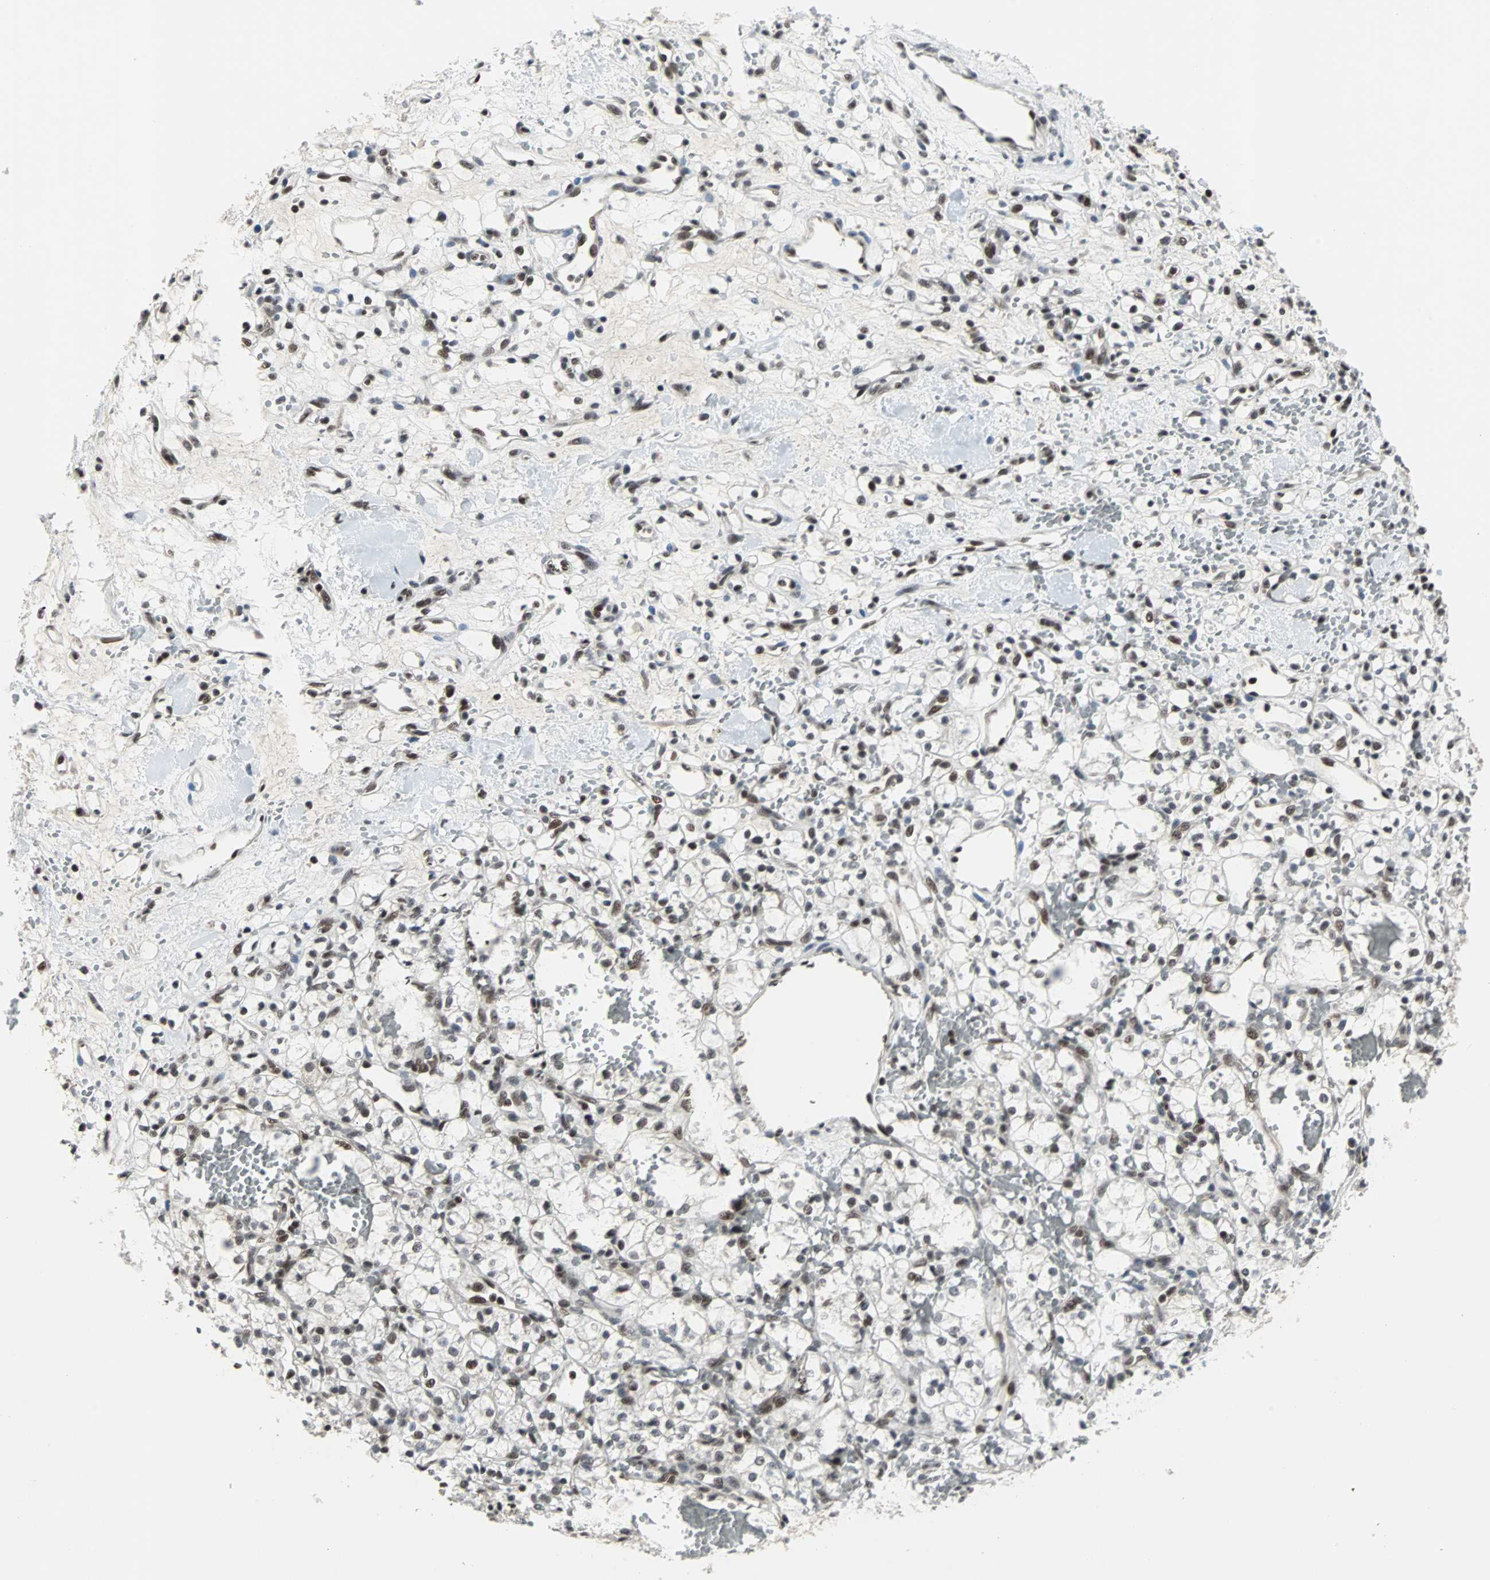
{"staining": {"intensity": "moderate", "quantity": ">75%", "location": "nuclear"}, "tissue": "renal cancer", "cell_type": "Tumor cells", "image_type": "cancer", "snomed": [{"axis": "morphology", "description": "Adenocarcinoma, NOS"}, {"axis": "topography", "description": "Kidney"}], "caption": "An immunohistochemistry image of neoplastic tissue is shown. Protein staining in brown shows moderate nuclear positivity in renal cancer (adenocarcinoma) within tumor cells.", "gene": "TERF2IP", "patient": {"sex": "female", "age": 60}}